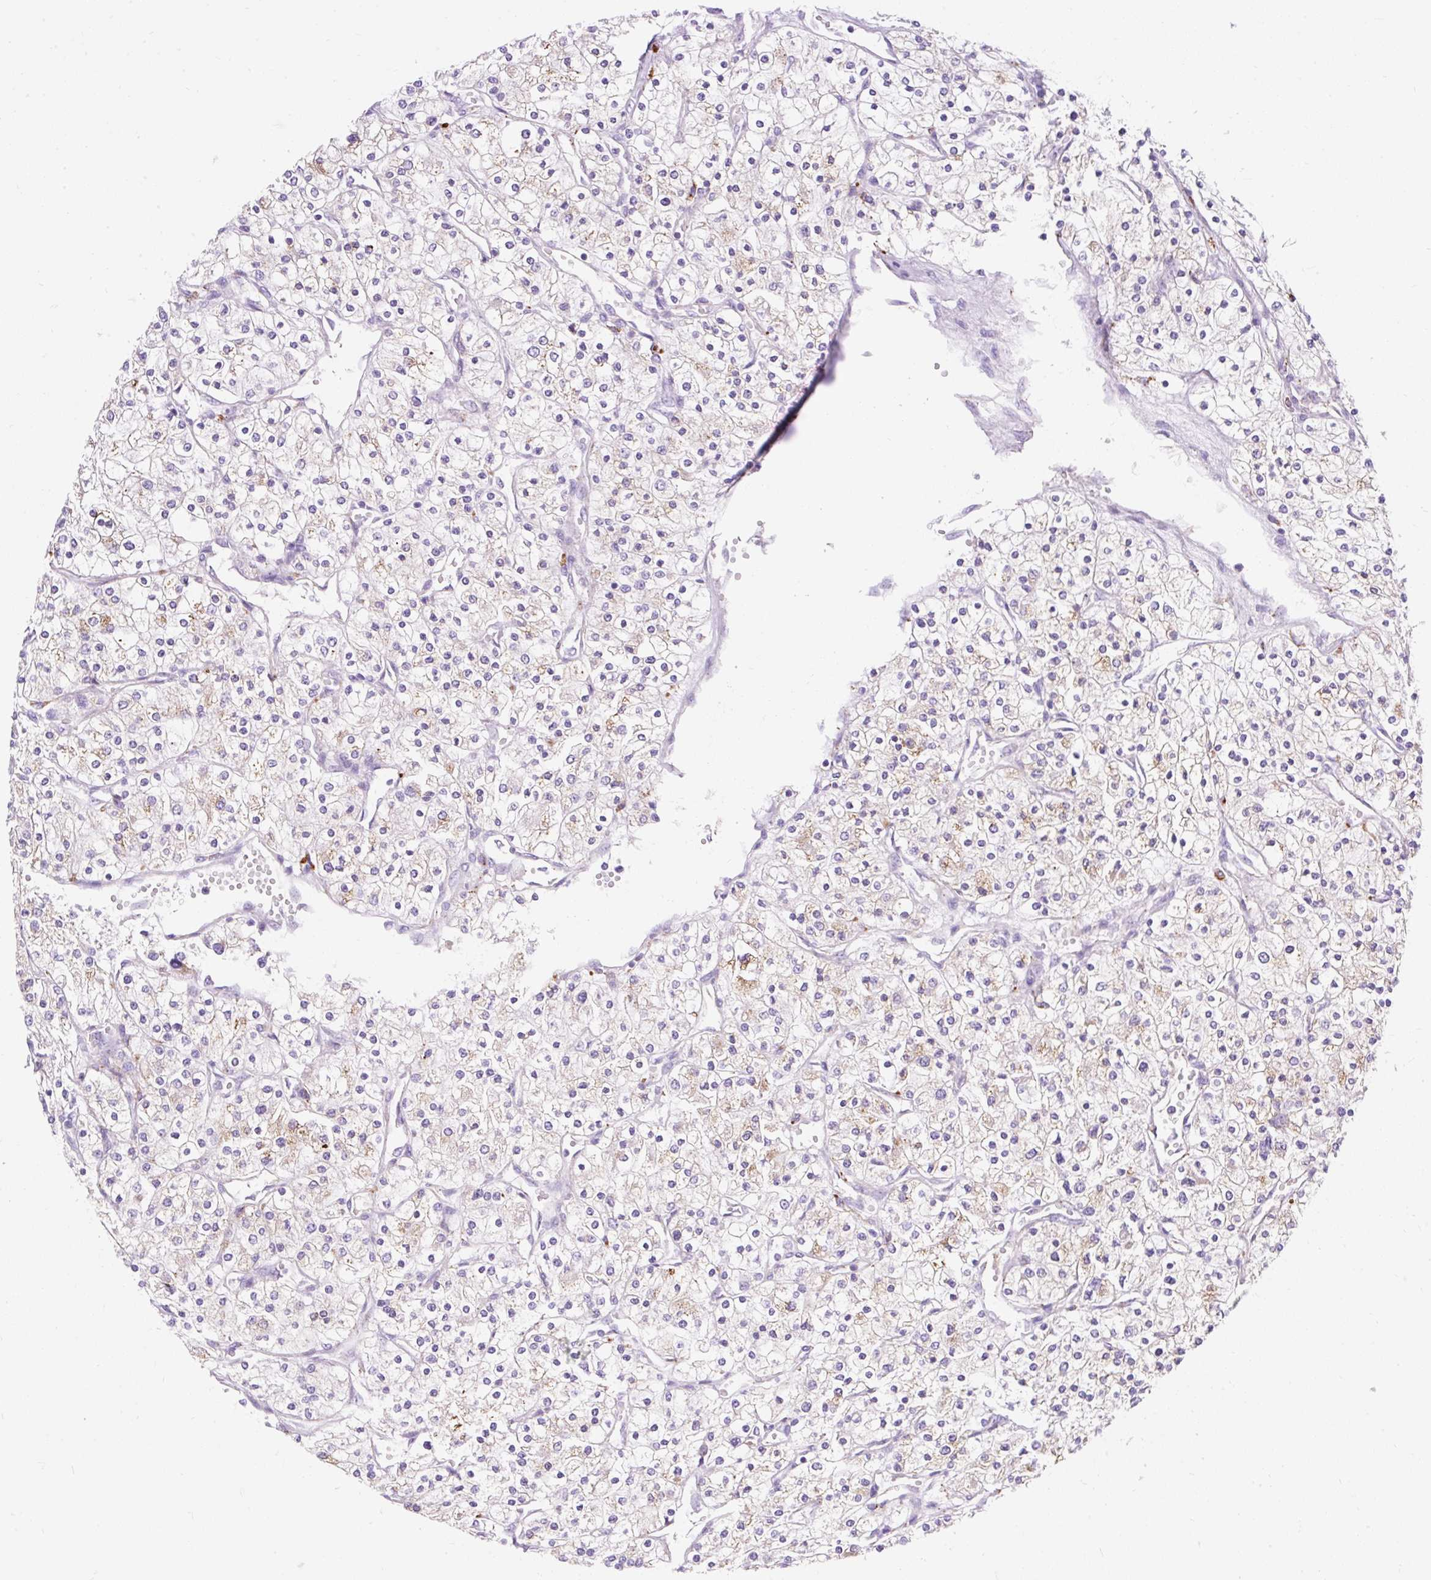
{"staining": {"intensity": "weak", "quantity": "25%-75%", "location": "cytoplasmic/membranous"}, "tissue": "renal cancer", "cell_type": "Tumor cells", "image_type": "cancer", "snomed": [{"axis": "morphology", "description": "Adenocarcinoma, NOS"}, {"axis": "topography", "description": "Kidney"}], "caption": "Renal cancer stained with immunohistochemistry reveals weak cytoplasmic/membranous expression in about 25%-75% of tumor cells.", "gene": "HEXB", "patient": {"sex": "male", "age": 80}}